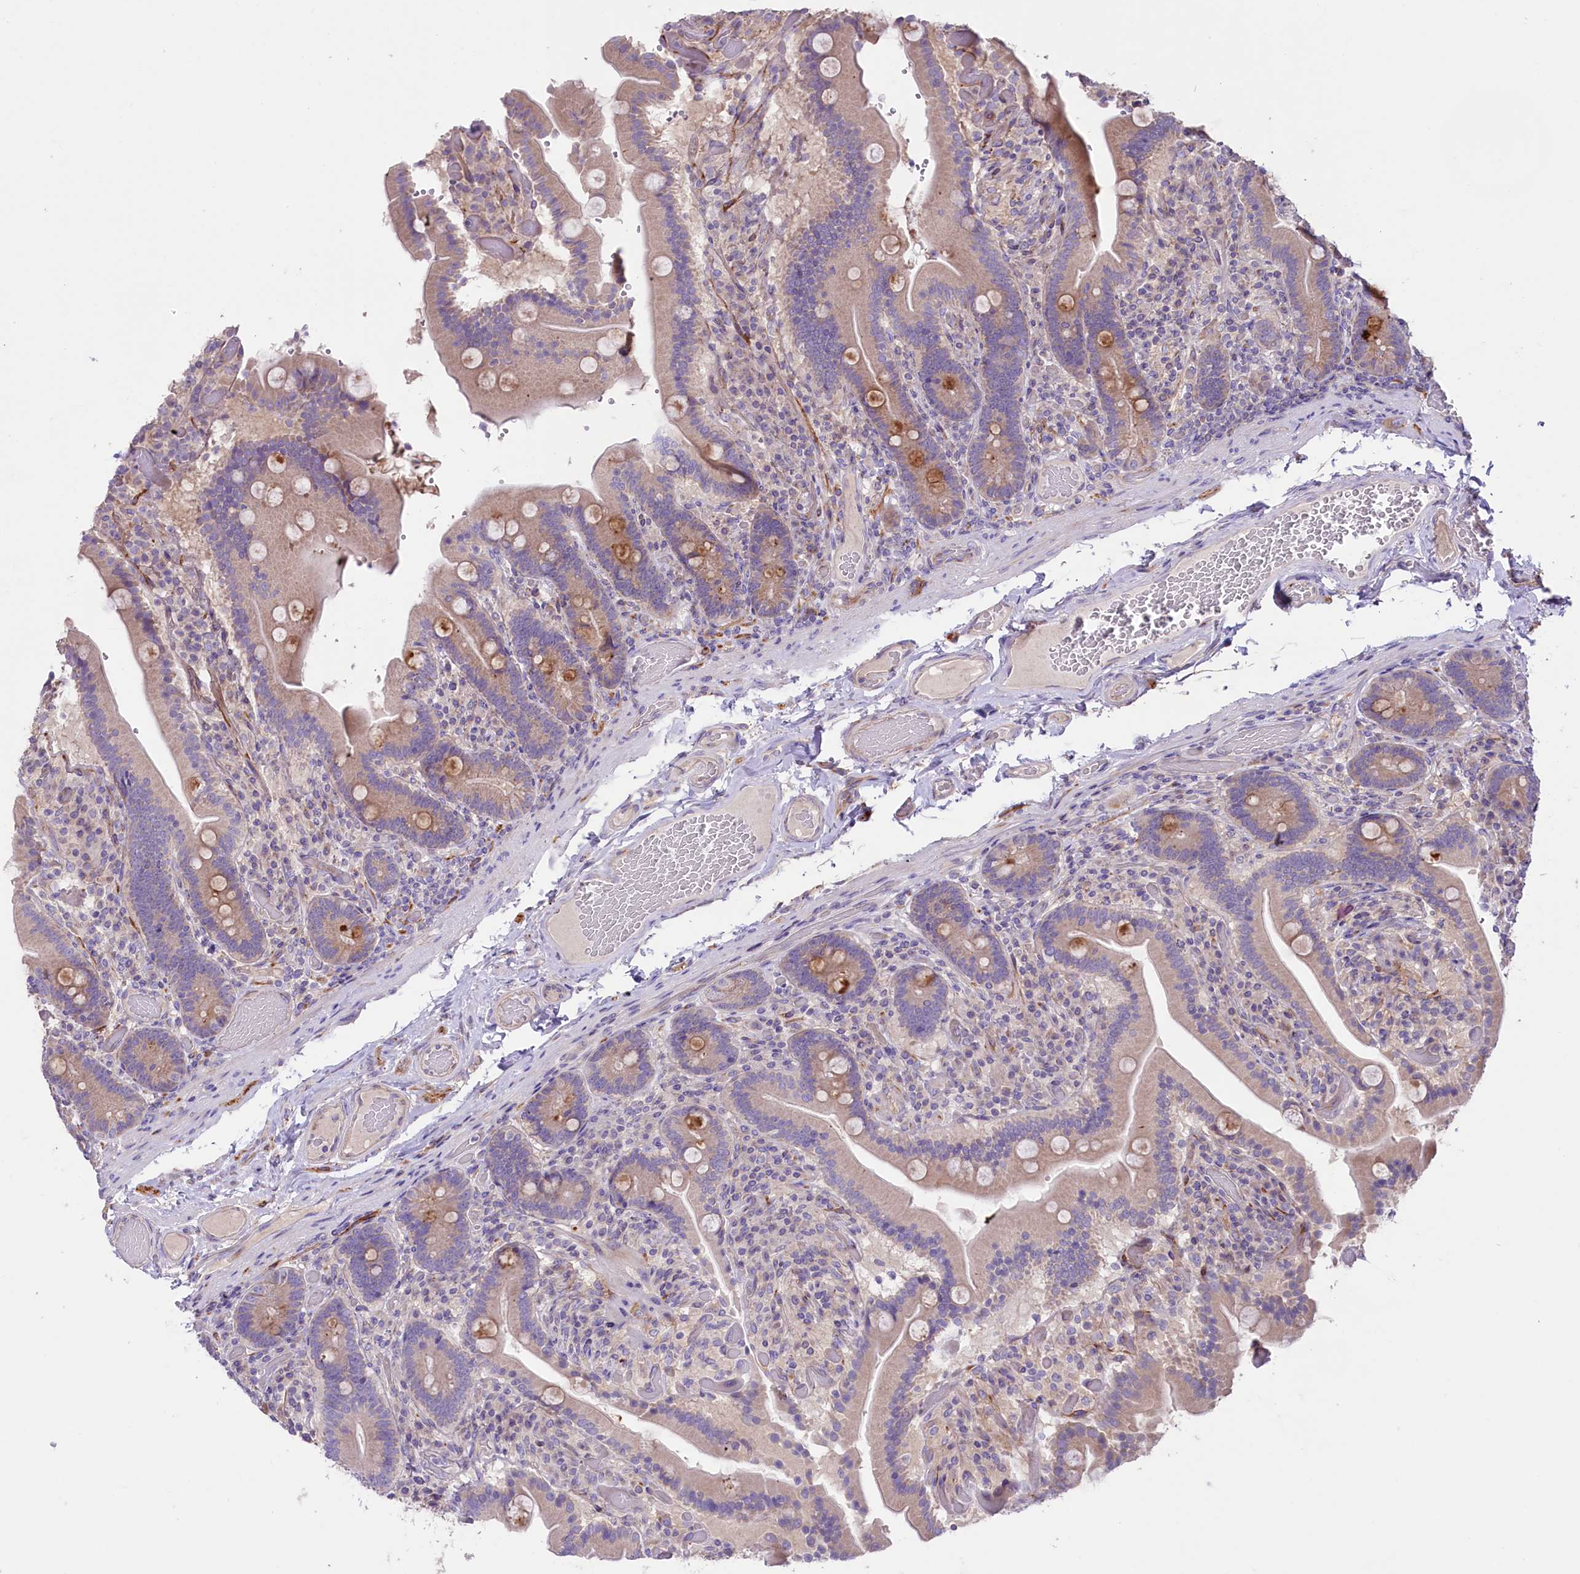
{"staining": {"intensity": "moderate", "quantity": "25%-75%", "location": "cytoplasmic/membranous"}, "tissue": "duodenum", "cell_type": "Glandular cells", "image_type": "normal", "snomed": [{"axis": "morphology", "description": "Normal tissue, NOS"}, {"axis": "topography", "description": "Duodenum"}], "caption": "IHC image of benign duodenum: duodenum stained using immunohistochemistry reveals medium levels of moderate protein expression localized specifically in the cytoplasmic/membranous of glandular cells, appearing as a cytoplasmic/membranous brown color.", "gene": "CD99L2", "patient": {"sex": "female", "age": 62}}